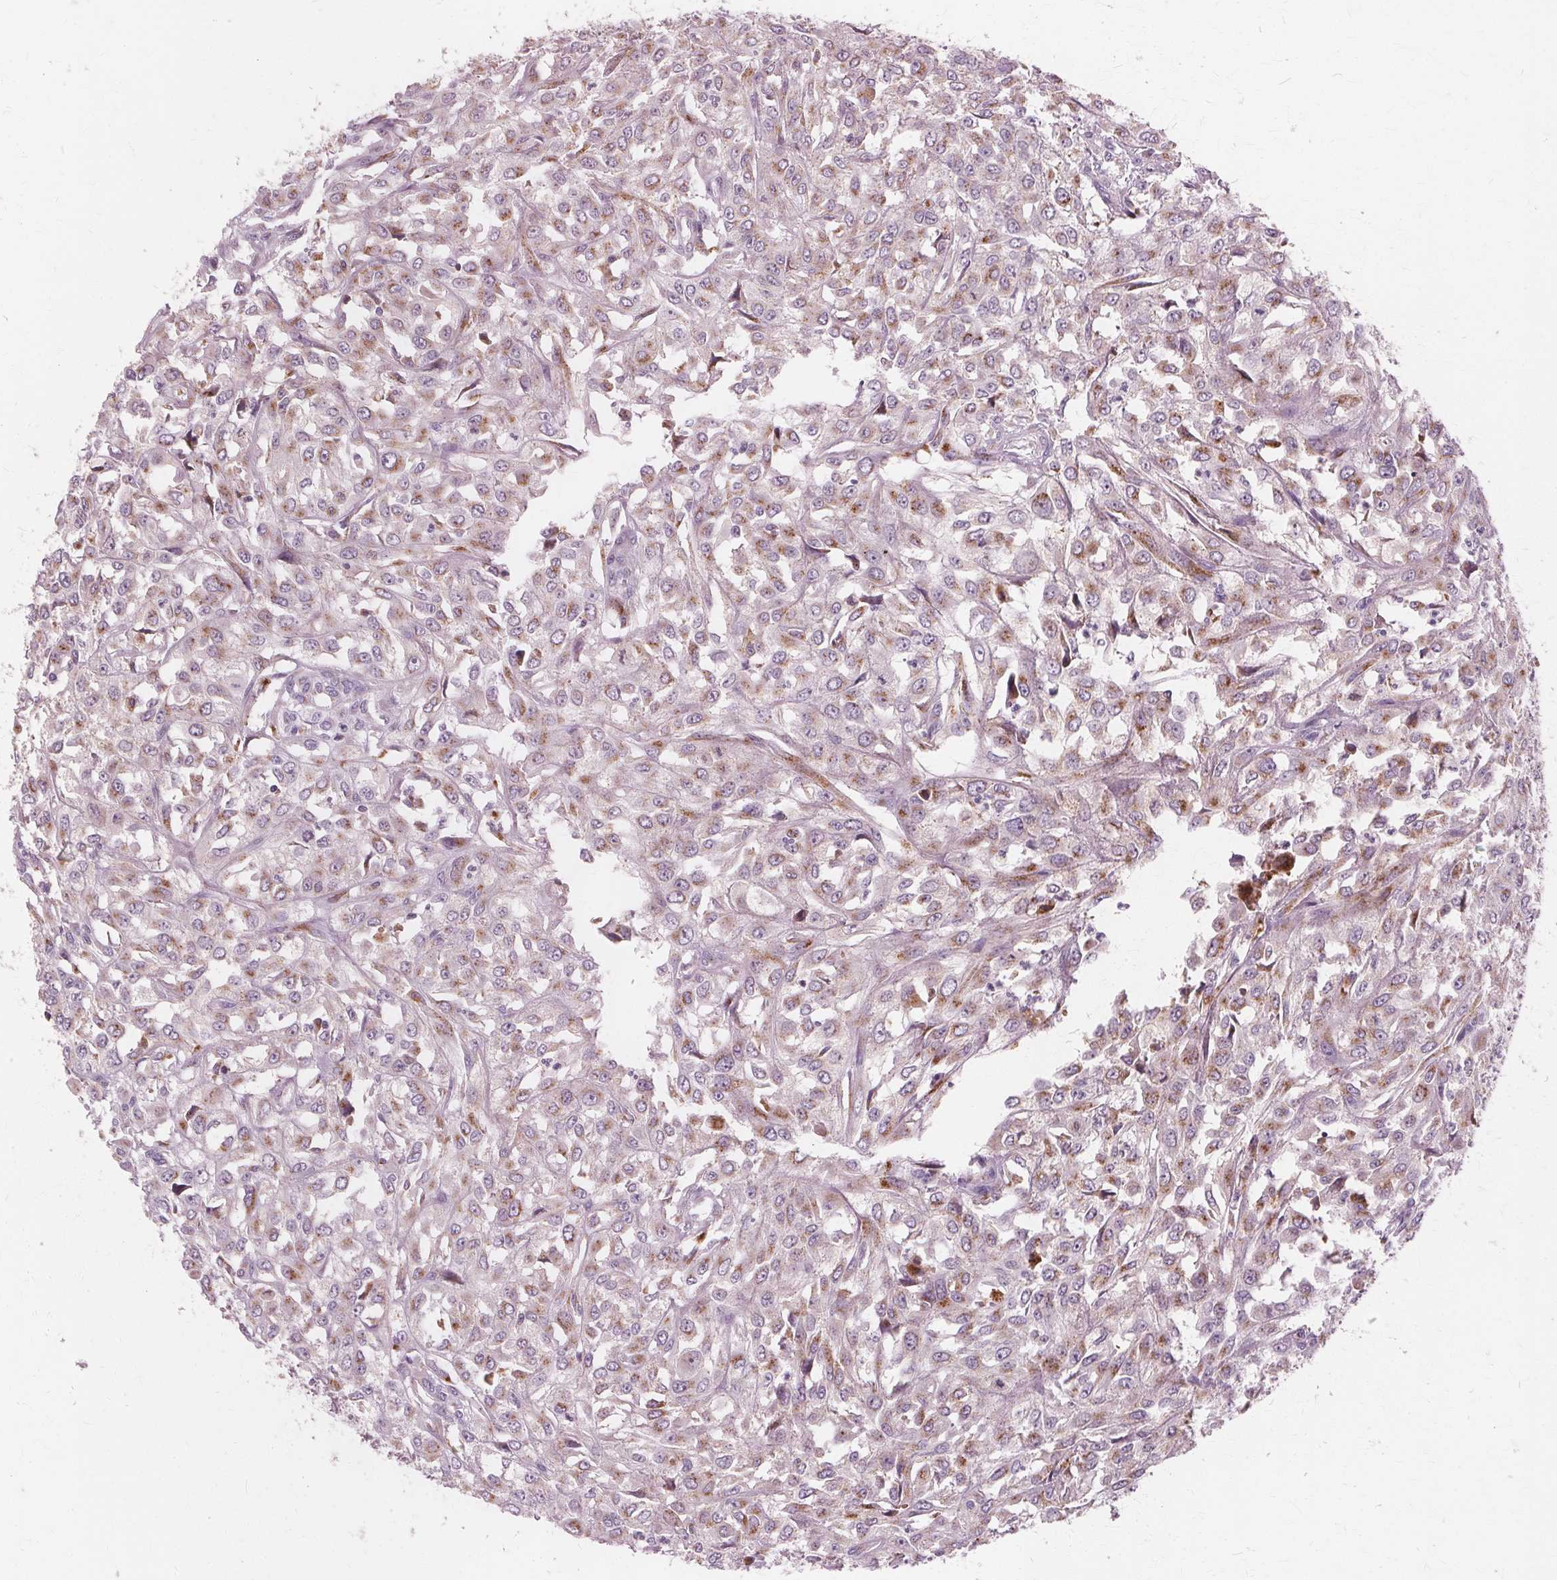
{"staining": {"intensity": "moderate", "quantity": "25%-75%", "location": "cytoplasmic/membranous"}, "tissue": "urothelial cancer", "cell_type": "Tumor cells", "image_type": "cancer", "snomed": [{"axis": "morphology", "description": "Urothelial carcinoma, High grade"}, {"axis": "topography", "description": "Urinary bladder"}], "caption": "An image showing moderate cytoplasmic/membranous positivity in about 25%-75% of tumor cells in urothelial carcinoma (high-grade), as visualized by brown immunohistochemical staining.", "gene": "DNASE2", "patient": {"sex": "male", "age": 67}}